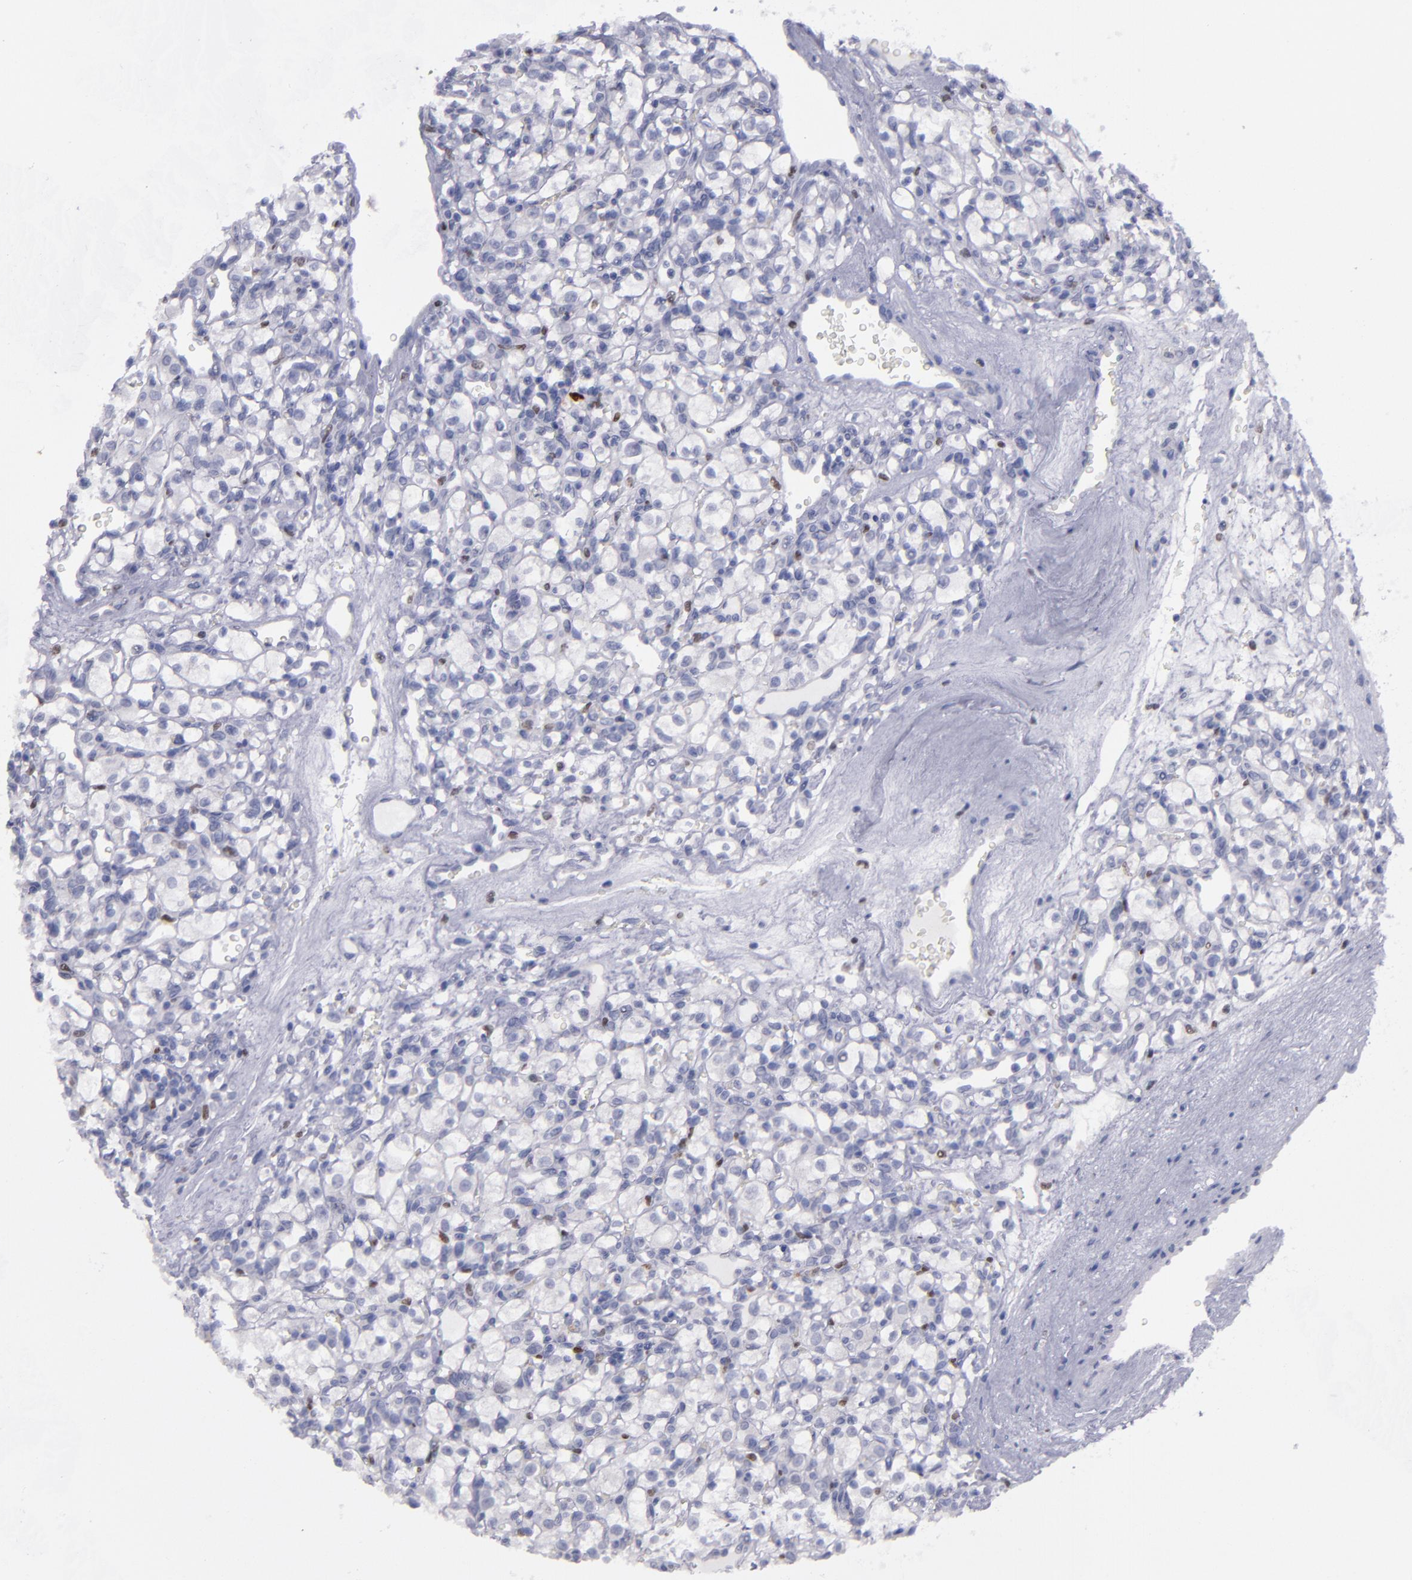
{"staining": {"intensity": "negative", "quantity": "none", "location": "none"}, "tissue": "renal cancer", "cell_type": "Tumor cells", "image_type": "cancer", "snomed": [{"axis": "morphology", "description": "Adenocarcinoma, NOS"}, {"axis": "topography", "description": "Kidney"}], "caption": "DAB (3,3'-diaminobenzidine) immunohistochemical staining of human adenocarcinoma (renal) reveals no significant expression in tumor cells.", "gene": "IRF8", "patient": {"sex": "female", "age": 62}}